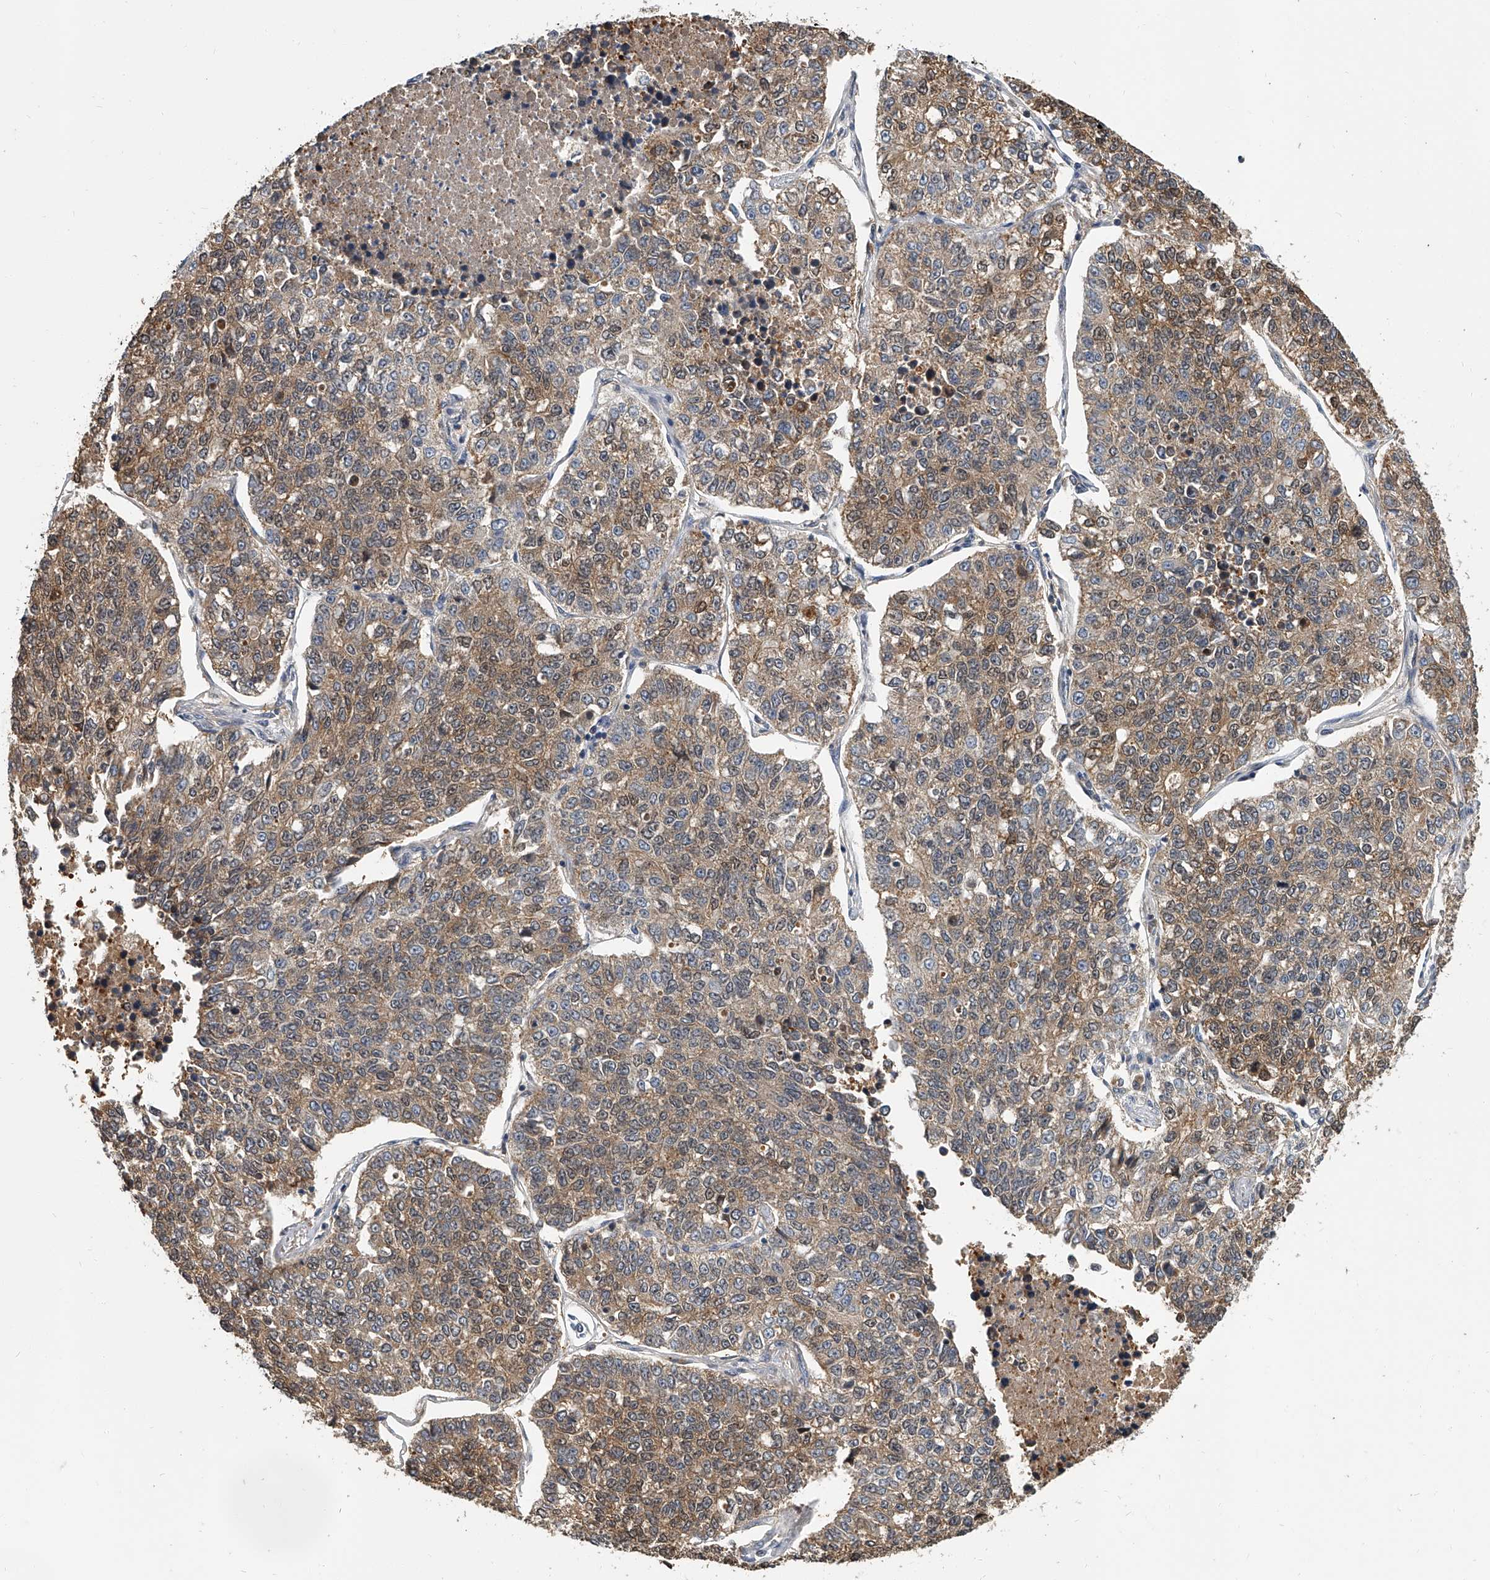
{"staining": {"intensity": "moderate", "quantity": ">75%", "location": "cytoplasmic/membranous,nuclear"}, "tissue": "lung cancer", "cell_type": "Tumor cells", "image_type": "cancer", "snomed": [{"axis": "morphology", "description": "Adenocarcinoma, NOS"}, {"axis": "topography", "description": "Lung"}], "caption": "IHC (DAB) staining of human lung adenocarcinoma exhibits moderate cytoplasmic/membranous and nuclear protein staining in about >75% of tumor cells. (IHC, brightfield microscopy, high magnification).", "gene": "CD200", "patient": {"sex": "male", "age": 49}}